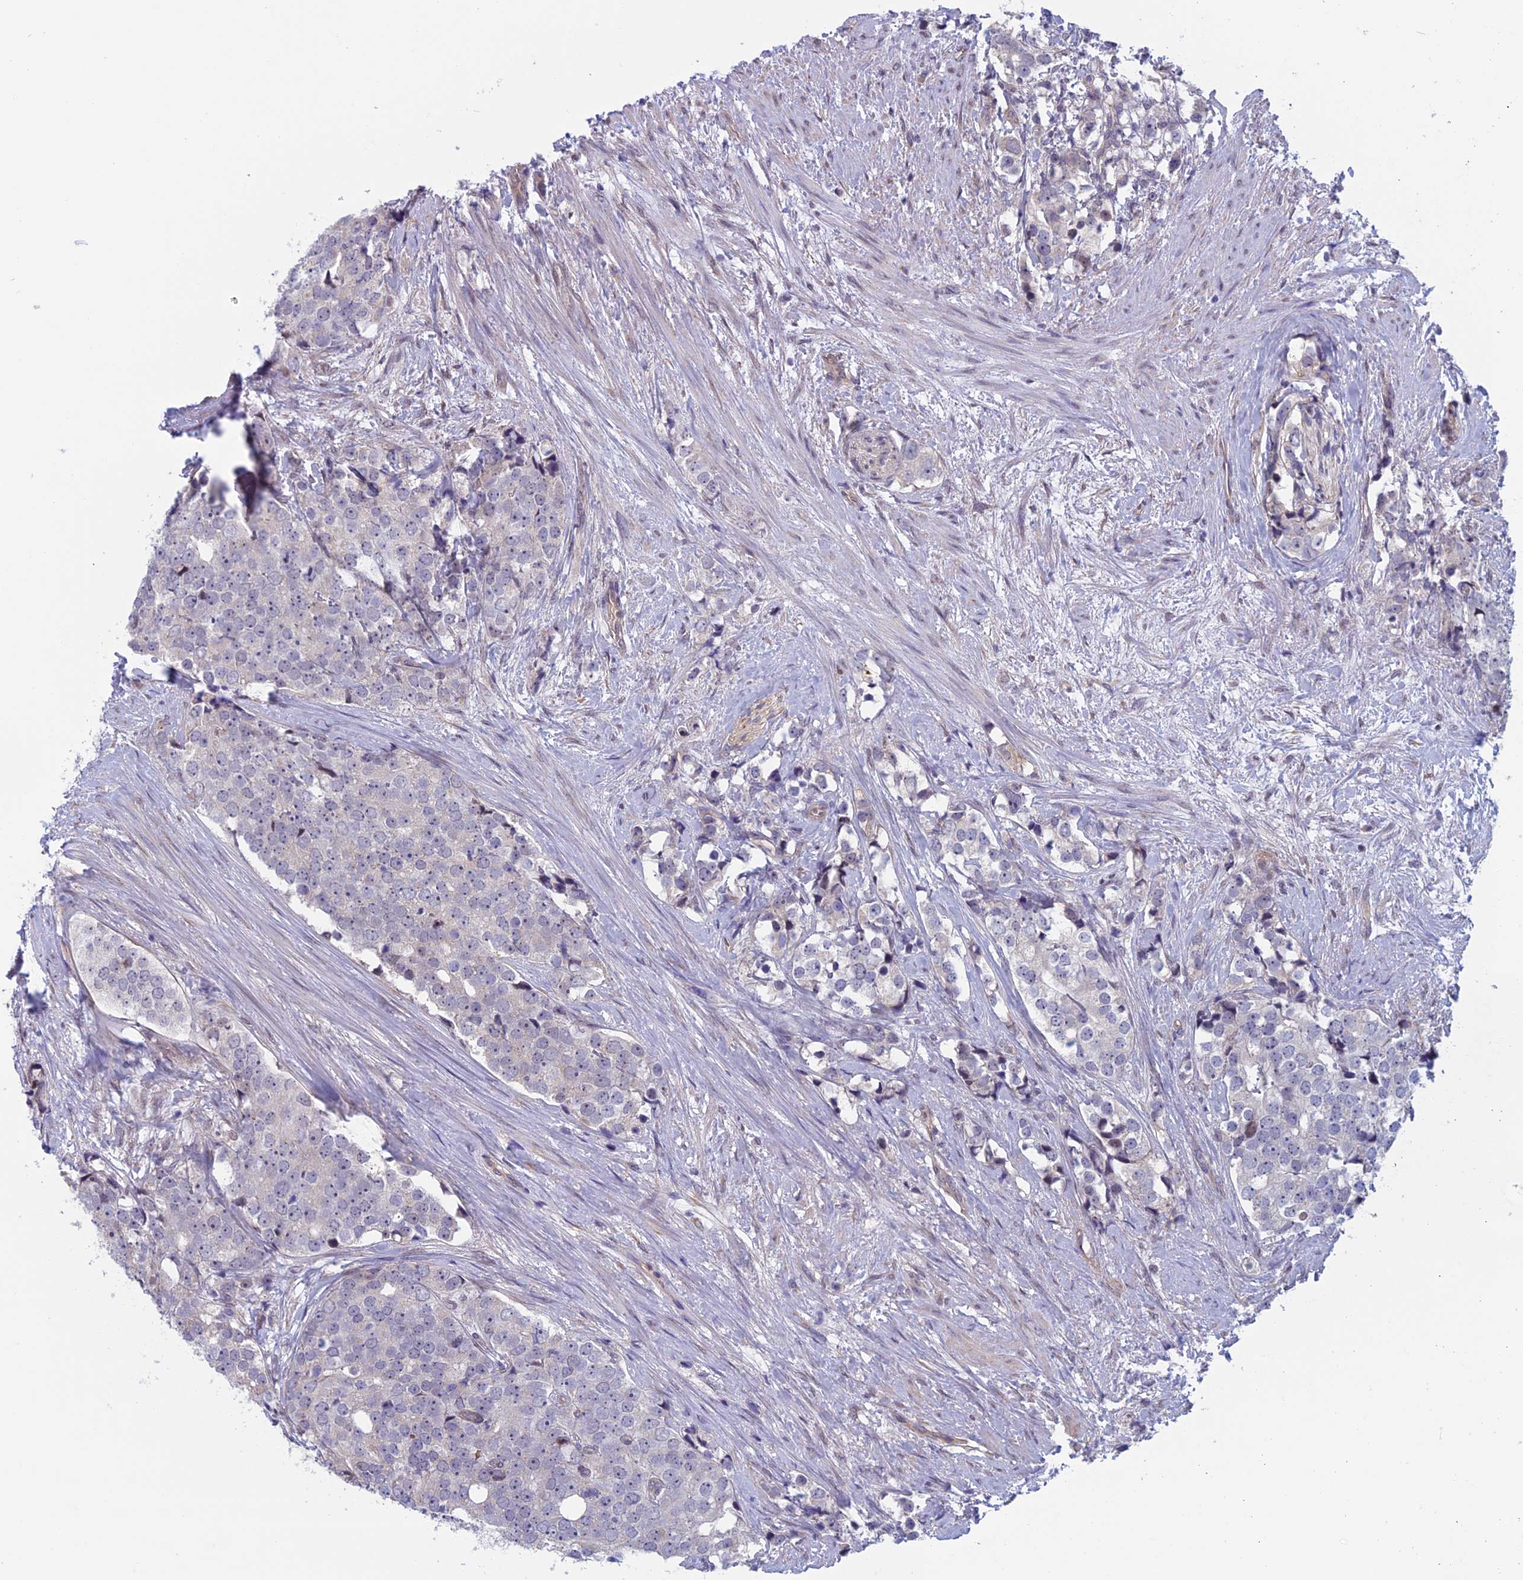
{"staining": {"intensity": "negative", "quantity": "none", "location": "none"}, "tissue": "prostate cancer", "cell_type": "Tumor cells", "image_type": "cancer", "snomed": [{"axis": "morphology", "description": "Adenocarcinoma, High grade"}, {"axis": "topography", "description": "Prostate"}], "caption": "Tumor cells show no significant staining in prostate high-grade adenocarcinoma.", "gene": "SLC1A6", "patient": {"sex": "male", "age": 49}}